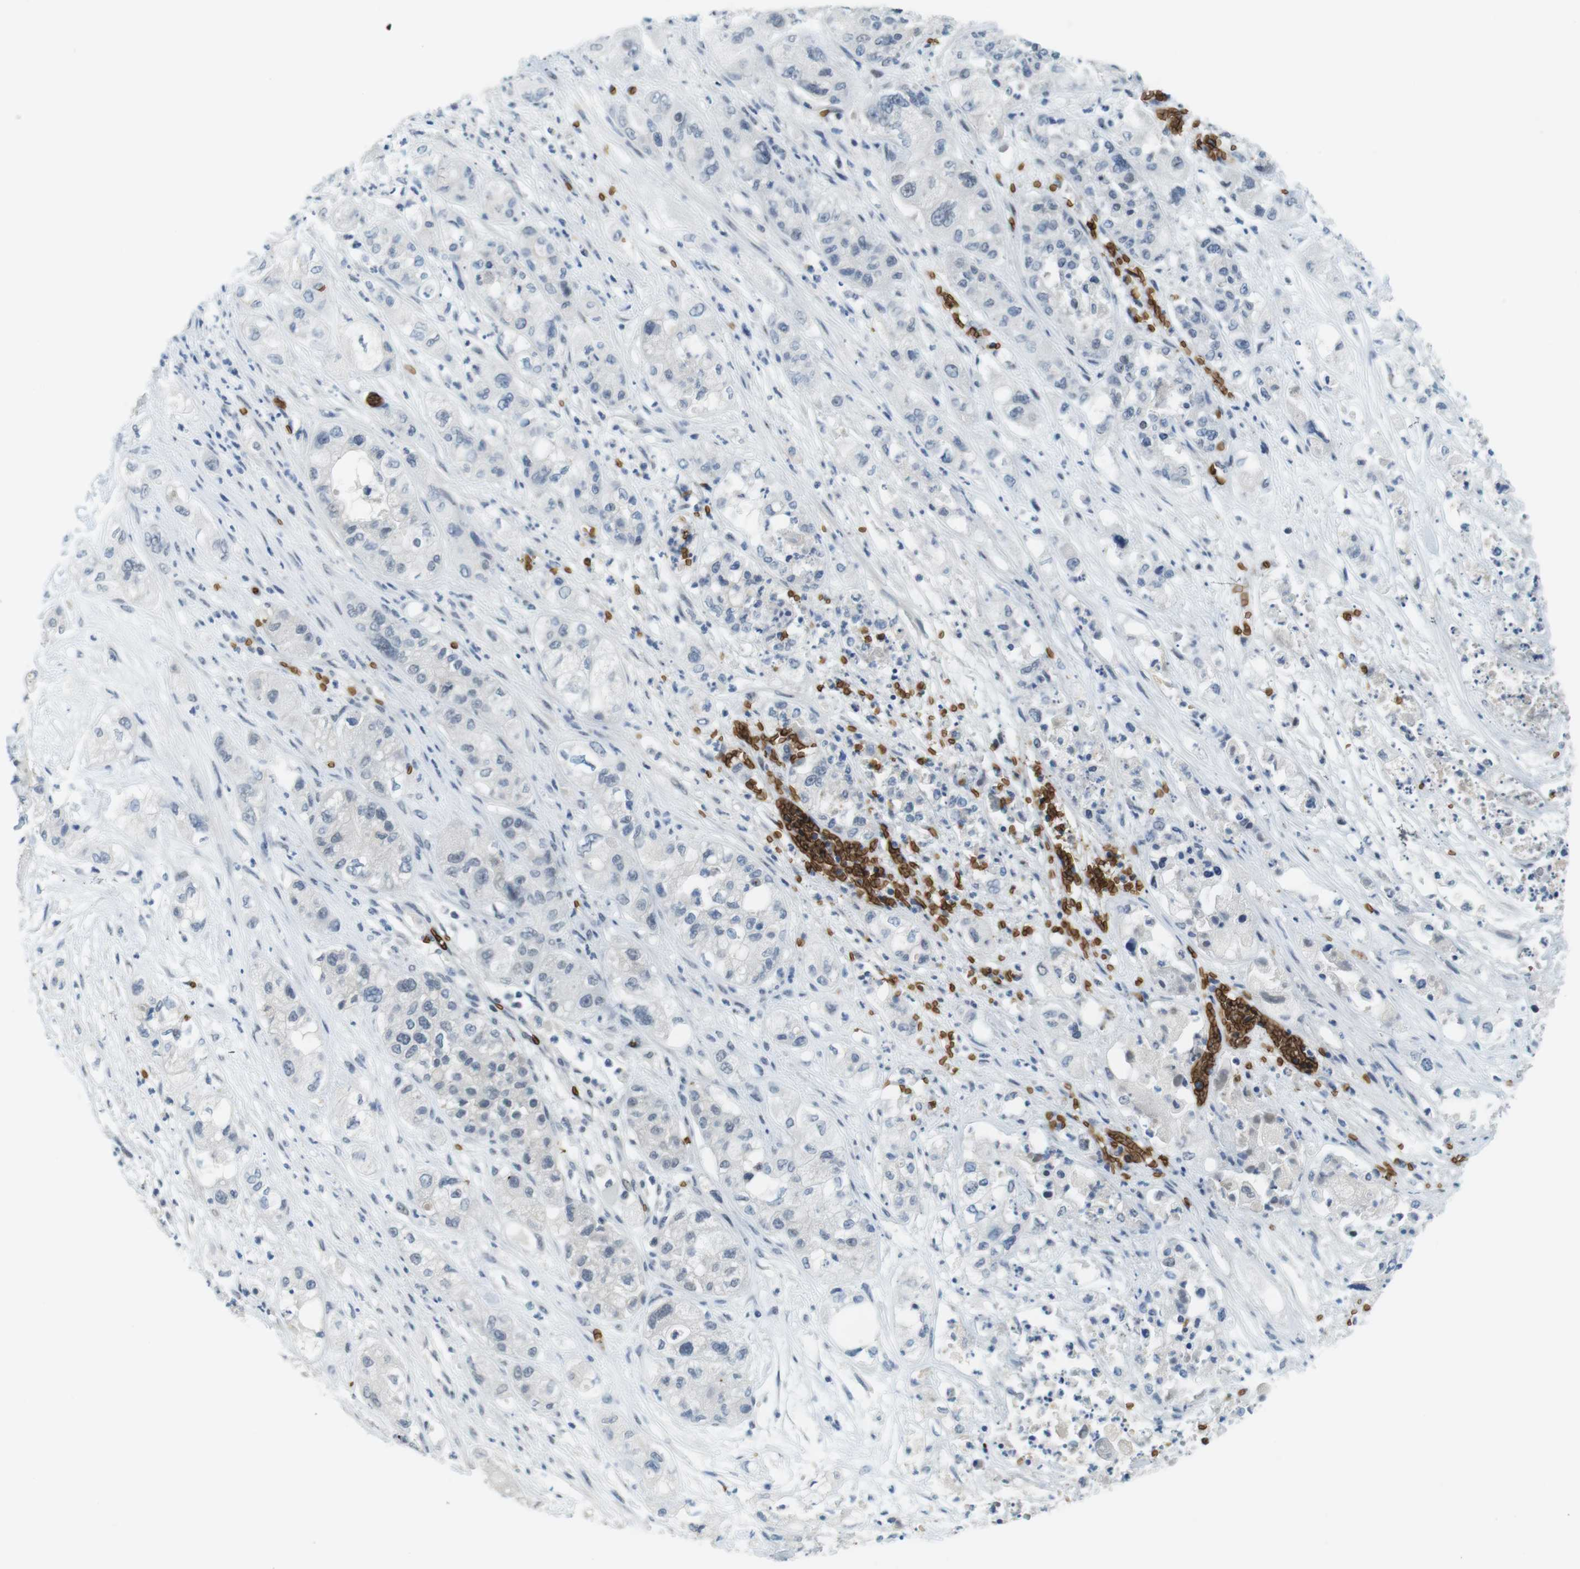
{"staining": {"intensity": "negative", "quantity": "none", "location": "none"}, "tissue": "pancreatic cancer", "cell_type": "Tumor cells", "image_type": "cancer", "snomed": [{"axis": "morphology", "description": "Adenocarcinoma, NOS"}, {"axis": "topography", "description": "Pancreas"}], "caption": "Protein analysis of pancreatic cancer (adenocarcinoma) demonstrates no significant expression in tumor cells.", "gene": "SLC4A1", "patient": {"sex": "female", "age": 78}}